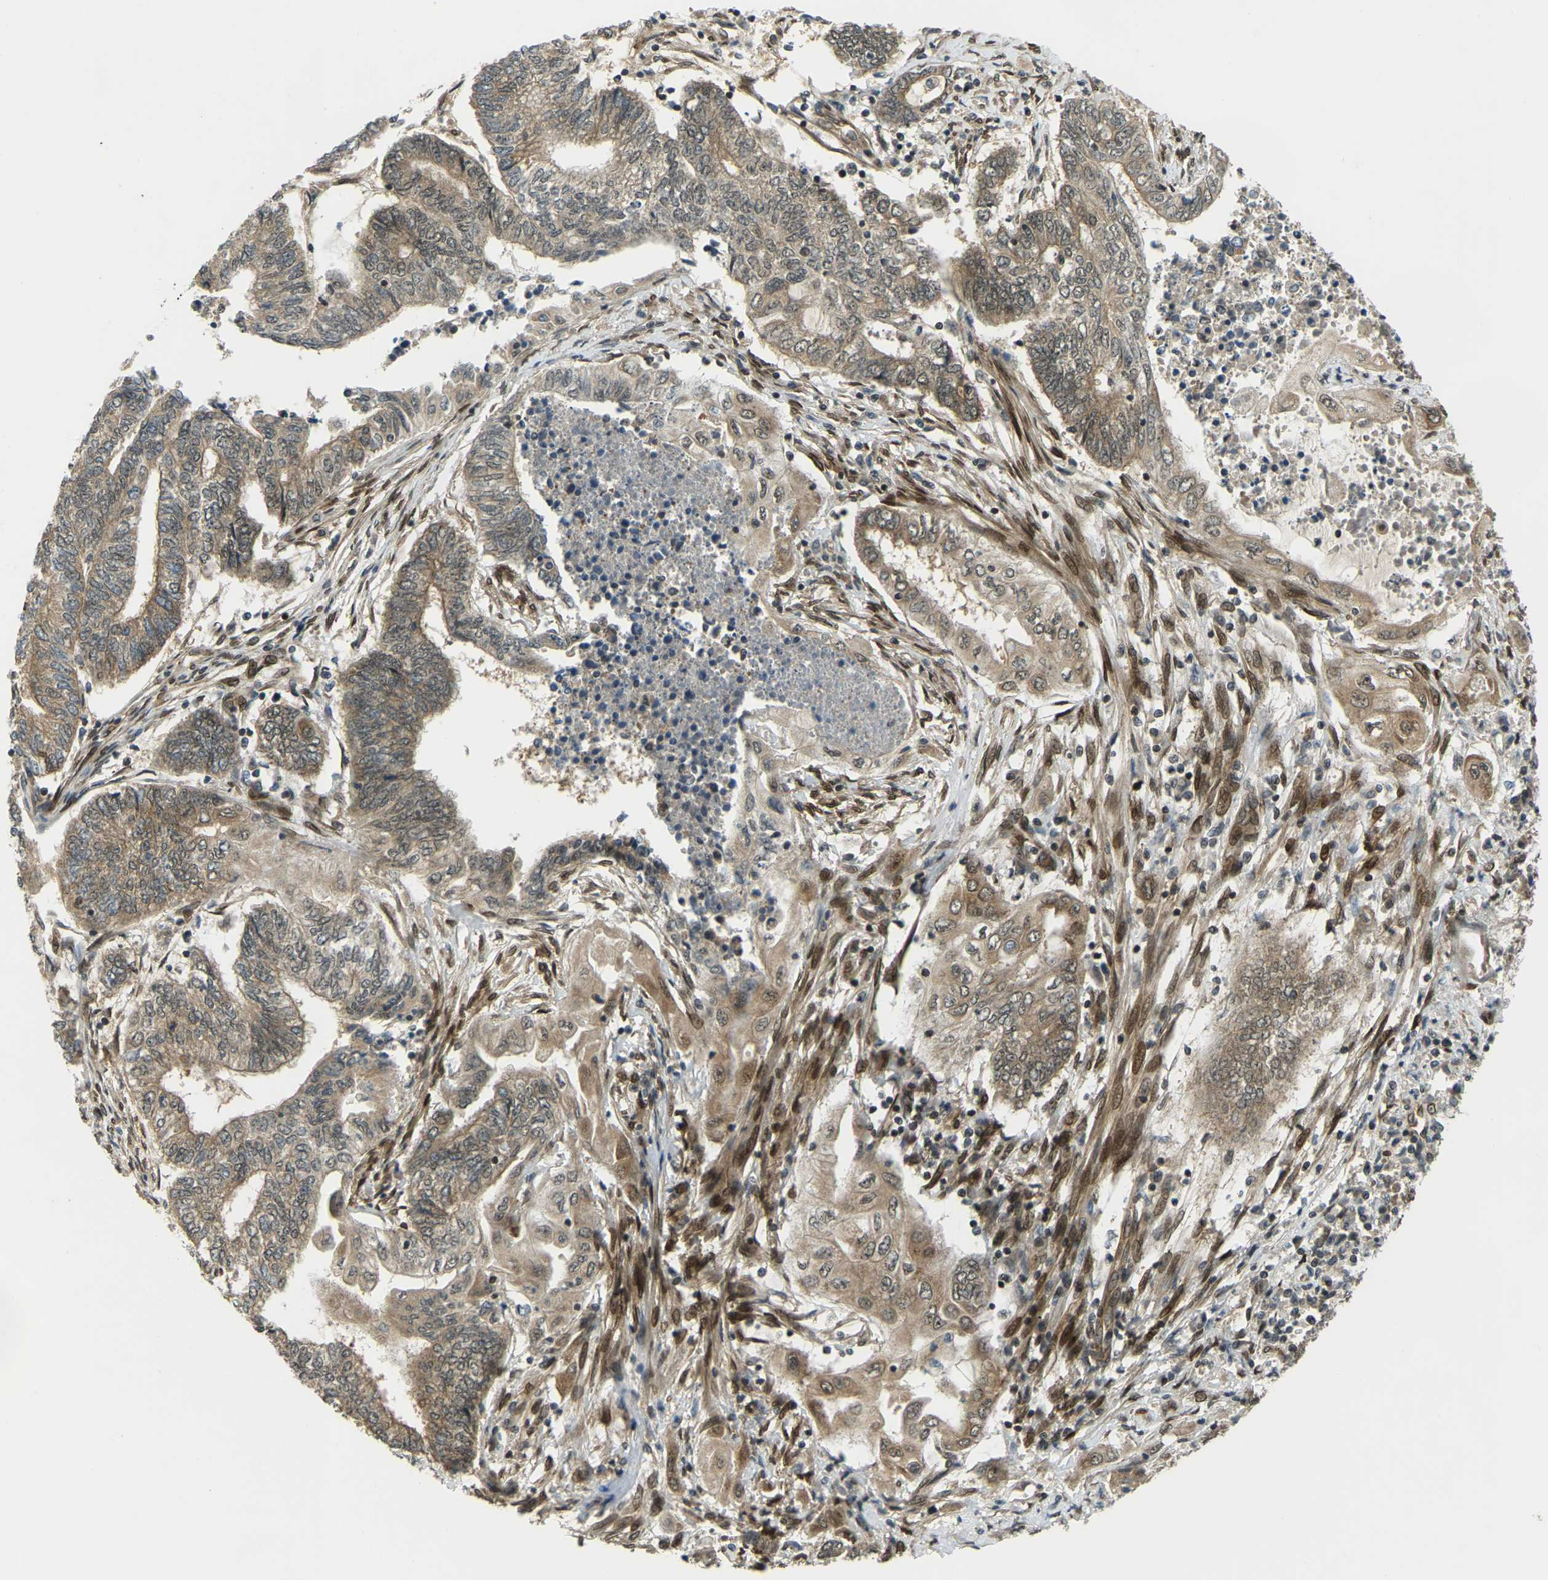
{"staining": {"intensity": "moderate", "quantity": ">75%", "location": "cytoplasmic/membranous"}, "tissue": "endometrial cancer", "cell_type": "Tumor cells", "image_type": "cancer", "snomed": [{"axis": "morphology", "description": "Adenocarcinoma, NOS"}, {"axis": "topography", "description": "Uterus"}, {"axis": "topography", "description": "Endometrium"}], "caption": "Immunohistochemistry (IHC) image of neoplastic tissue: human adenocarcinoma (endometrial) stained using immunohistochemistry (IHC) demonstrates medium levels of moderate protein expression localized specifically in the cytoplasmic/membranous of tumor cells, appearing as a cytoplasmic/membranous brown color.", "gene": "SYNE1", "patient": {"sex": "female", "age": 70}}